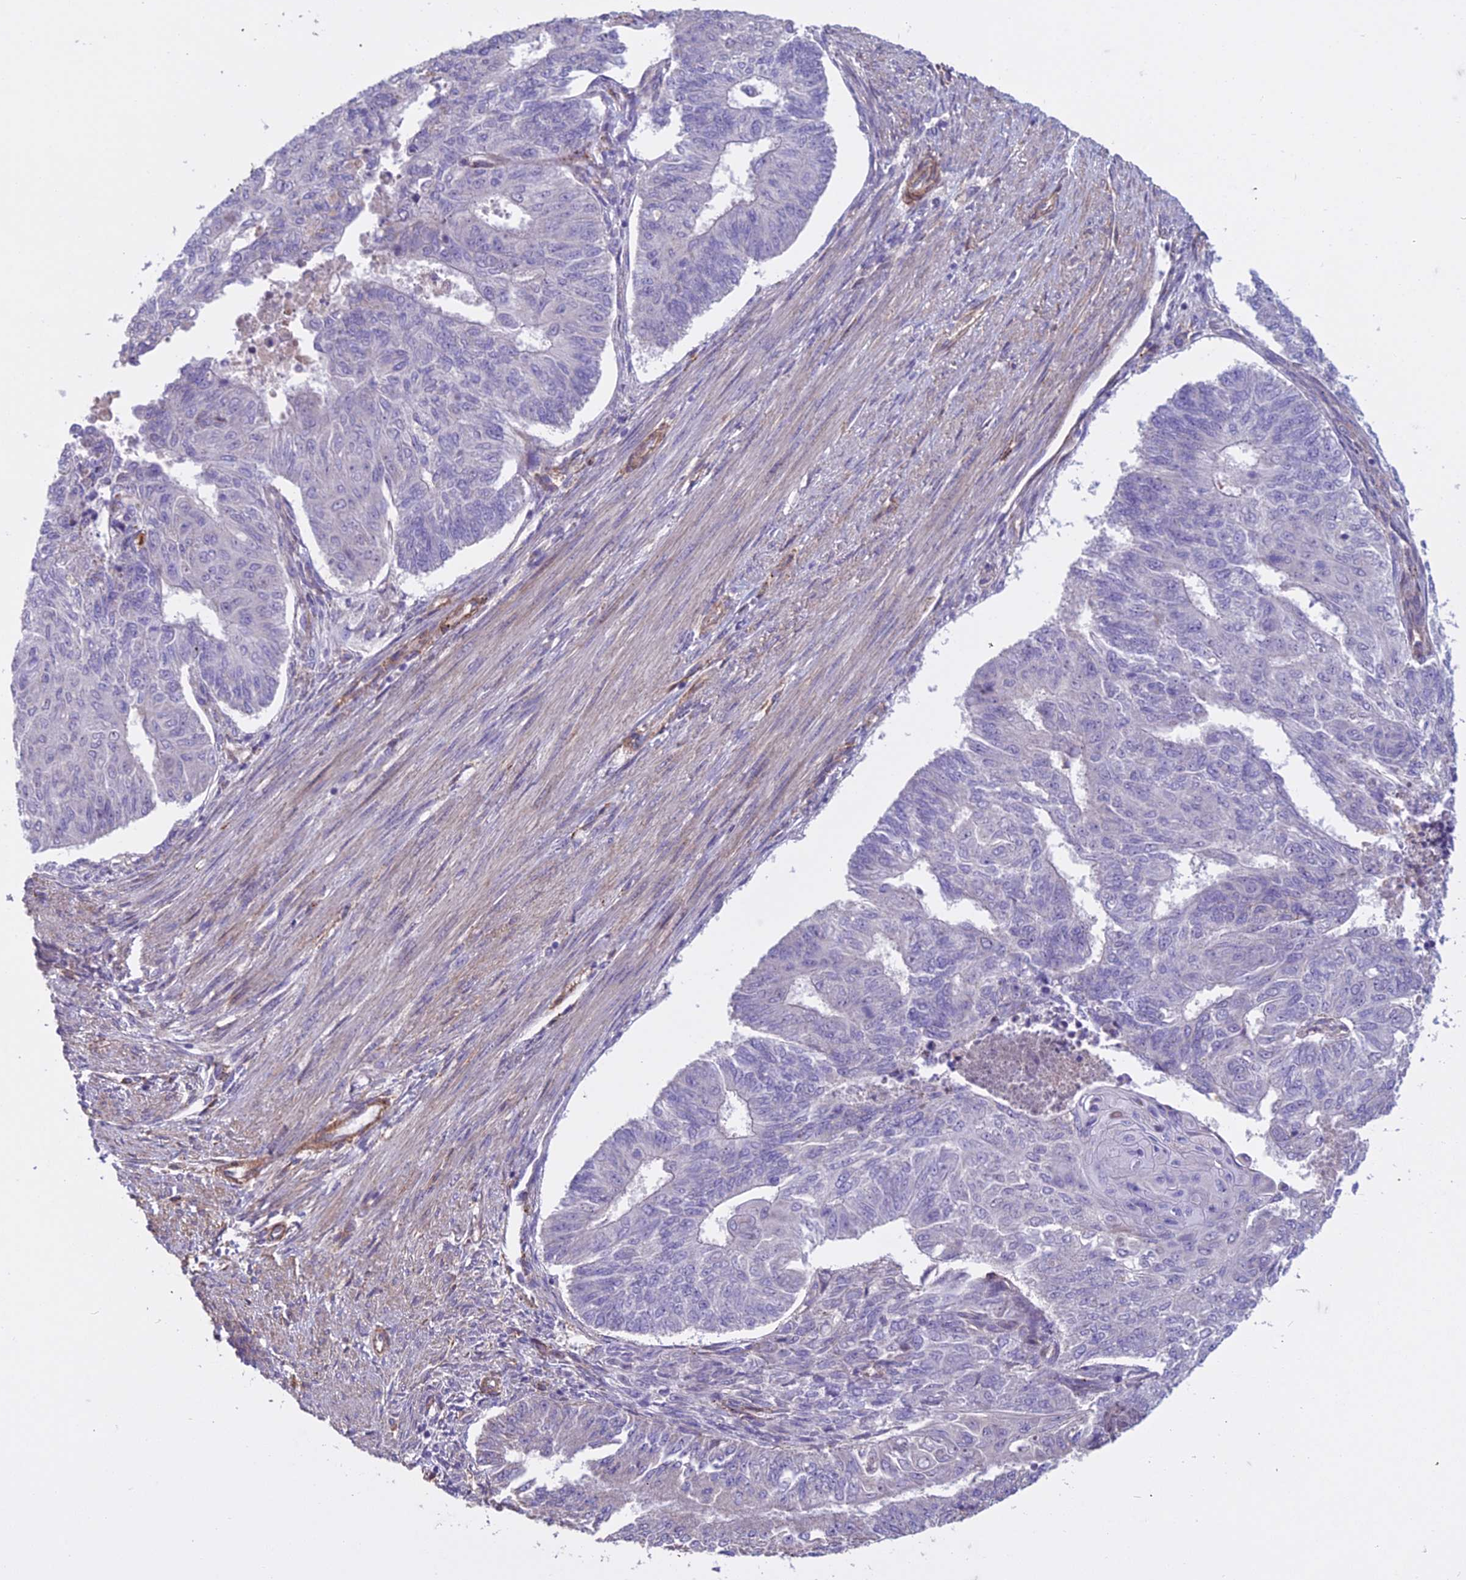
{"staining": {"intensity": "negative", "quantity": "none", "location": "none"}, "tissue": "endometrial cancer", "cell_type": "Tumor cells", "image_type": "cancer", "snomed": [{"axis": "morphology", "description": "Adenocarcinoma, NOS"}, {"axis": "topography", "description": "Endometrium"}], "caption": "Immunohistochemistry (IHC) of human endometrial cancer (adenocarcinoma) shows no expression in tumor cells.", "gene": "DUS2", "patient": {"sex": "female", "age": 32}}